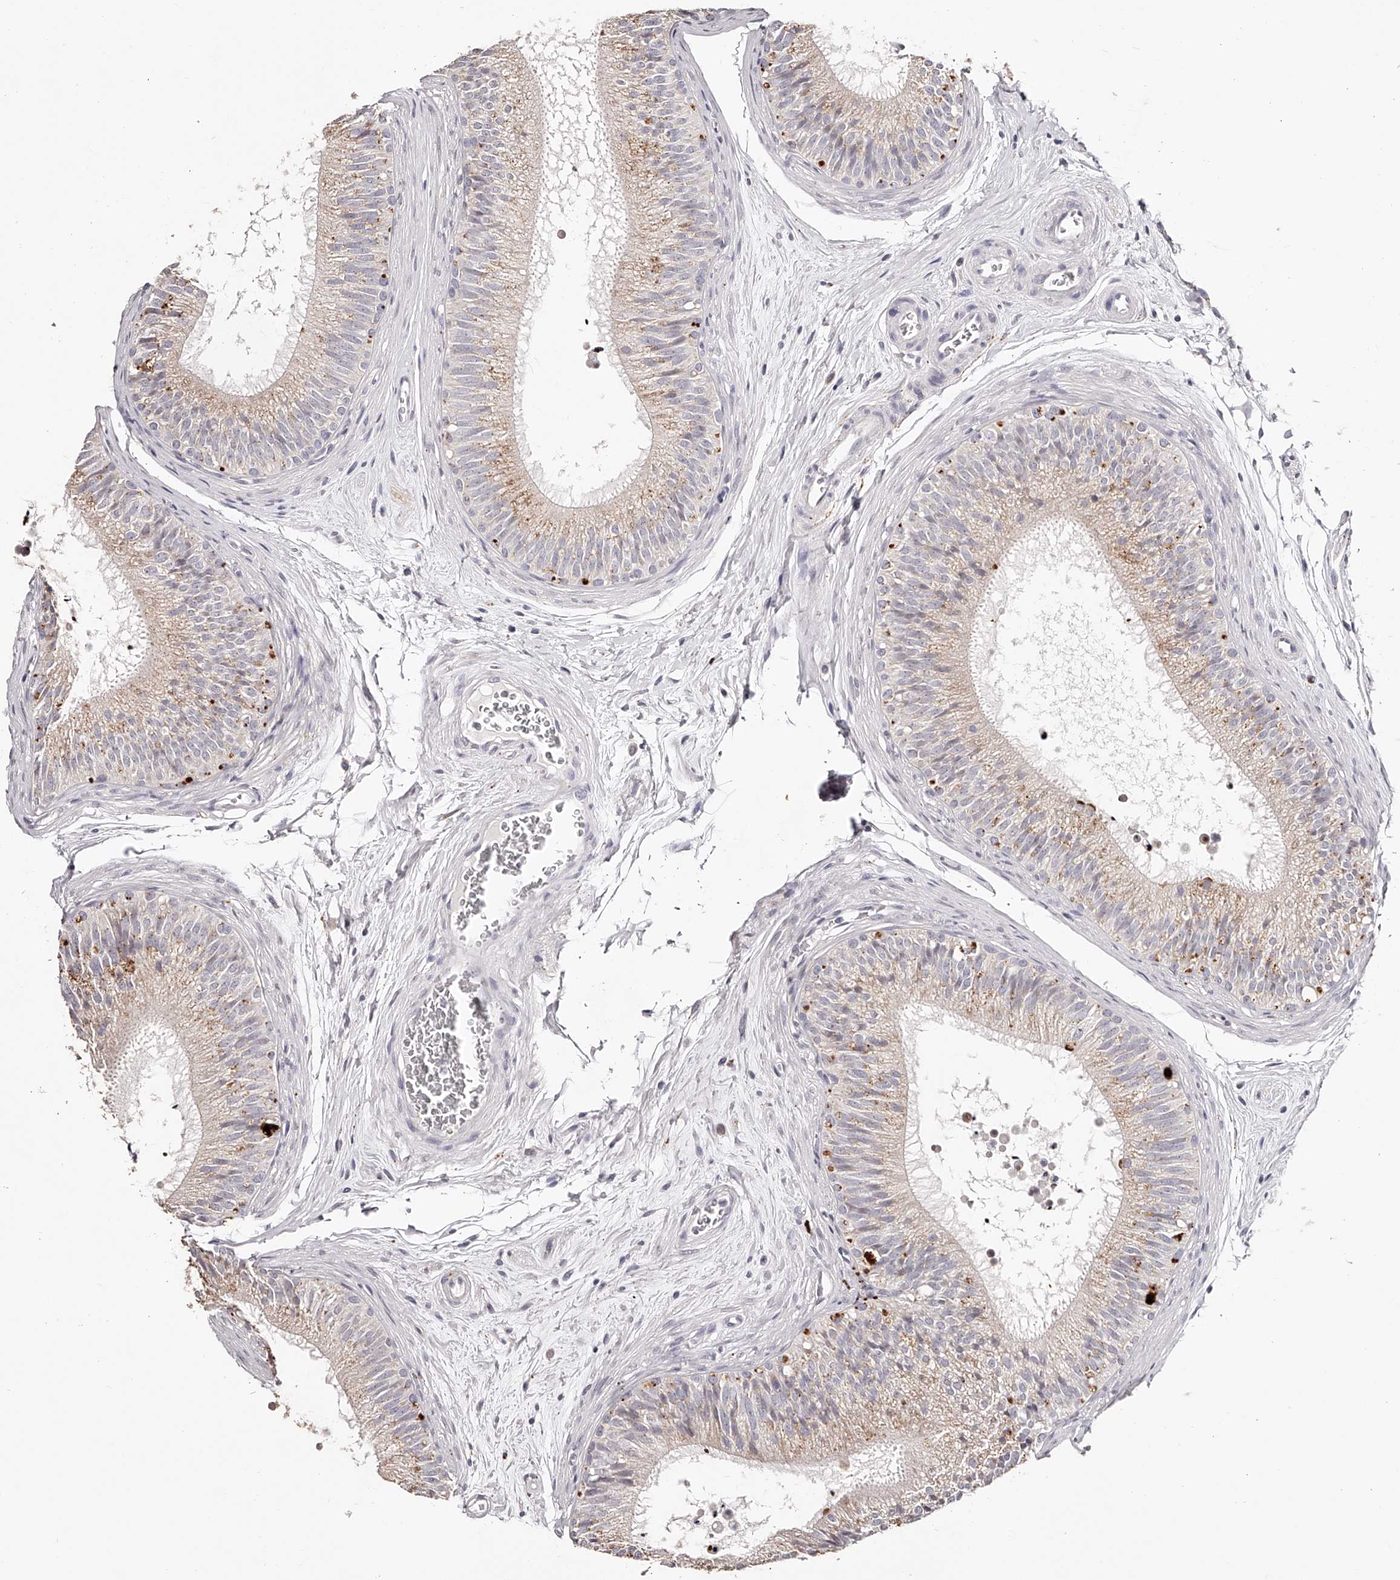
{"staining": {"intensity": "moderate", "quantity": "<25%", "location": "cytoplasmic/membranous"}, "tissue": "epididymis", "cell_type": "Glandular cells", "image_type": "normal", "snomed": [{"axis": "morphology", "description": "Normal tissue, NOS"}, {"axis": "topography", "description": "Epididymis"}], "caption": "Benign epididymis demonstrates moderate cytoplasmic/membranous staining in approximately <25% of glandular cells.", "gene": "SLC35D3", "patient": {"sex": "male", "age": 29}}